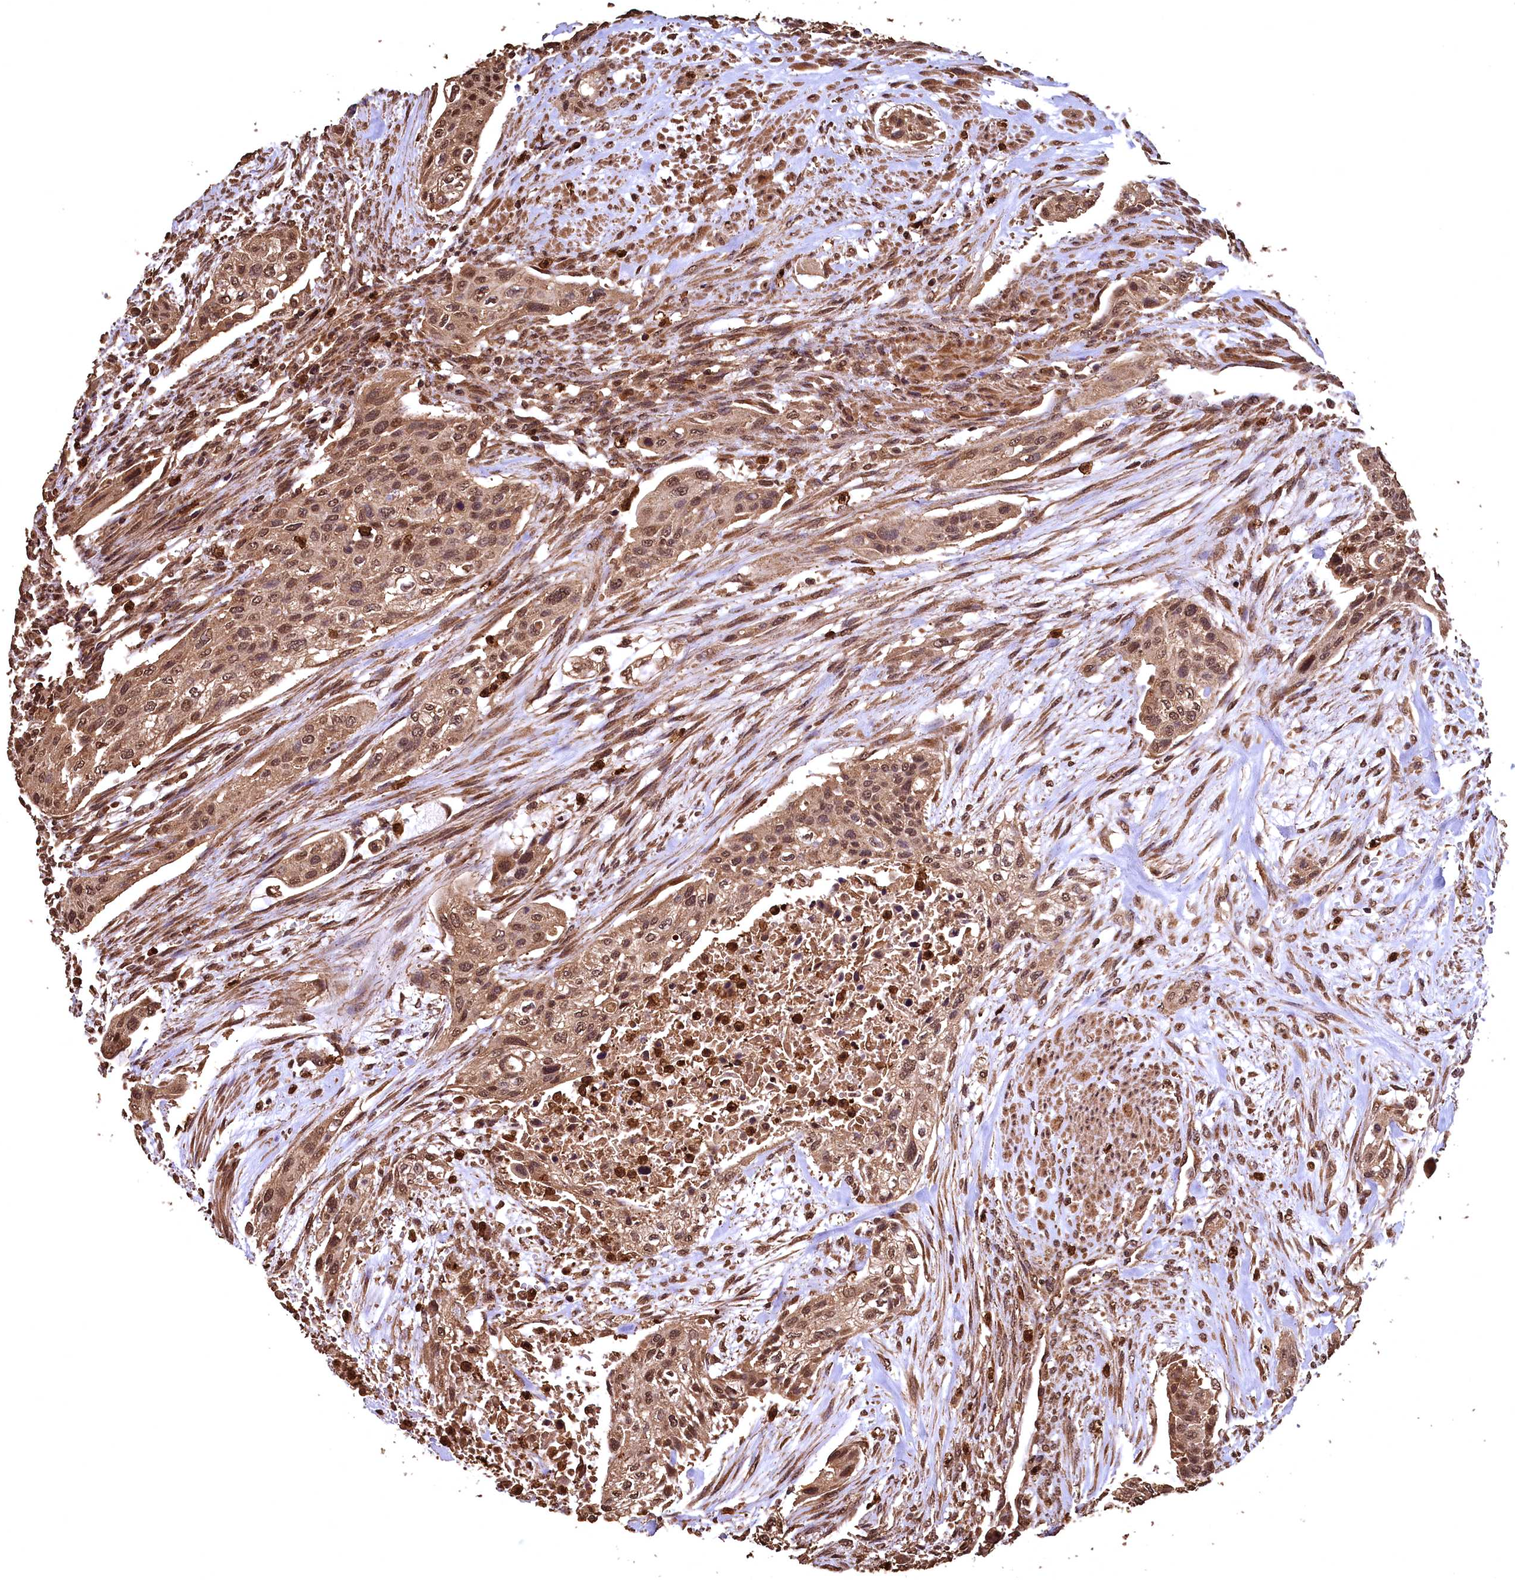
{"staining": {"intensity": "moderate", "quantity": ">75%", "location": "cytoplasmic/membranous,nuclear"}, "tissue": "urothelial cancer", "cell_type": "Tumor cells", "image_type": "cancer", "snomed": [{"axis": "morphology", "description": "Urothelial carcinoma, High grade"}, {"axis": "topography", "description": "Urinary bladder"}], "caption": "Protein expression analysis of urothelial carcinoma (high-grade) demonstrates moderate cytoplasmic/membranous and nuclear staining in about >75% of tumor cells.", "gene": "CEP57L1", "patient": {"sex": "male", "age": 35}}